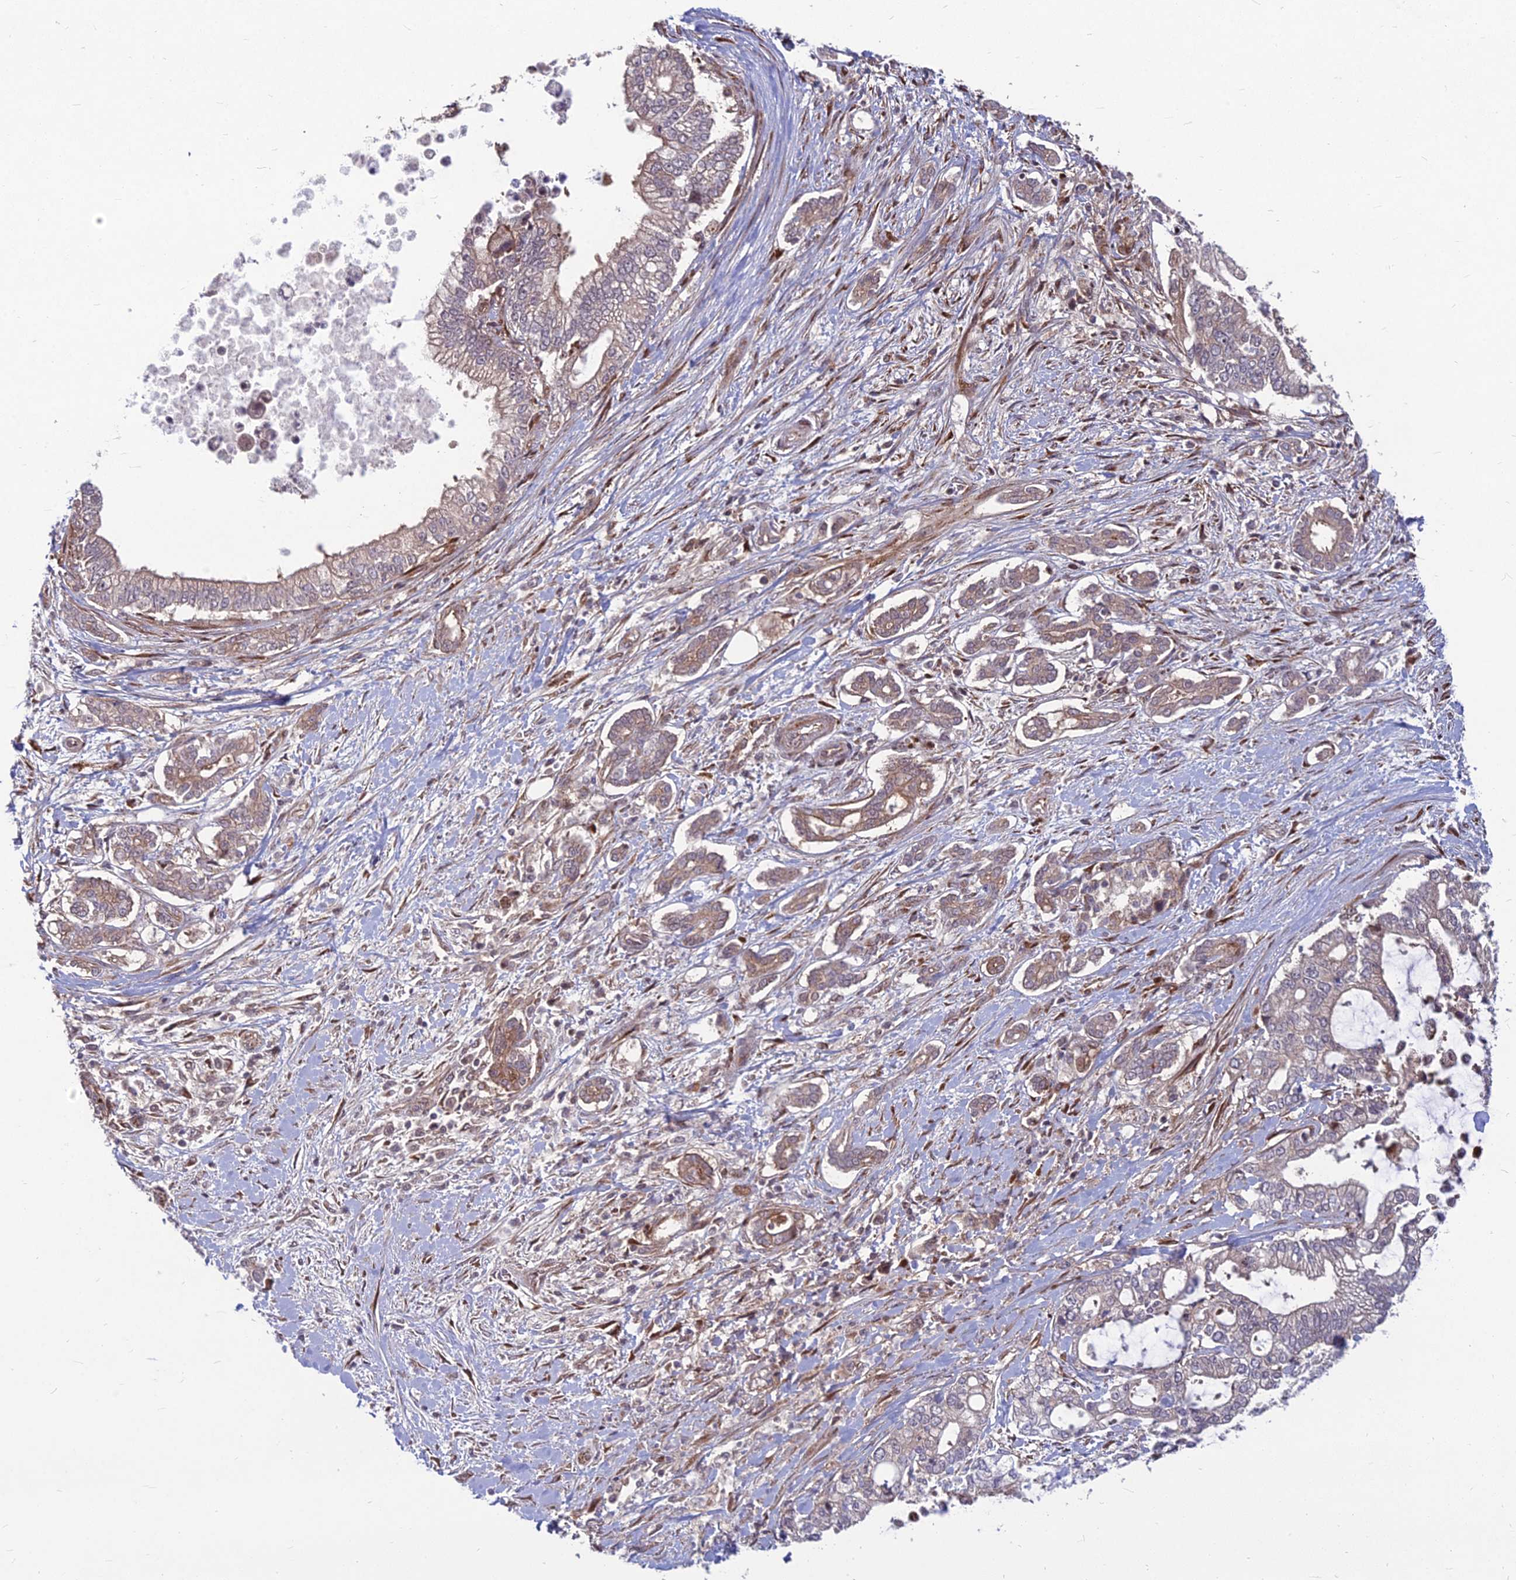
{"staining": {"intensity": "weak", "quantity": "<25%", "location": "cytoplasmic/membranous"}, "tissue": "pancreatic cancer", "cell_type": "Tumor cells", "image_type": "cancer", "snomed": [{"axis": "morphology", "description": "Adenocarcinoma, NOS"}, {"axis": "topography", "description": "Pancreas"}], "caption": "Photomicrograph shows no protein positivity in tumor cells of adenocarcinoma (pancreatic) tissue.", "gene": "MFSD8", "patient": {"sex": "male", "age": 69}}